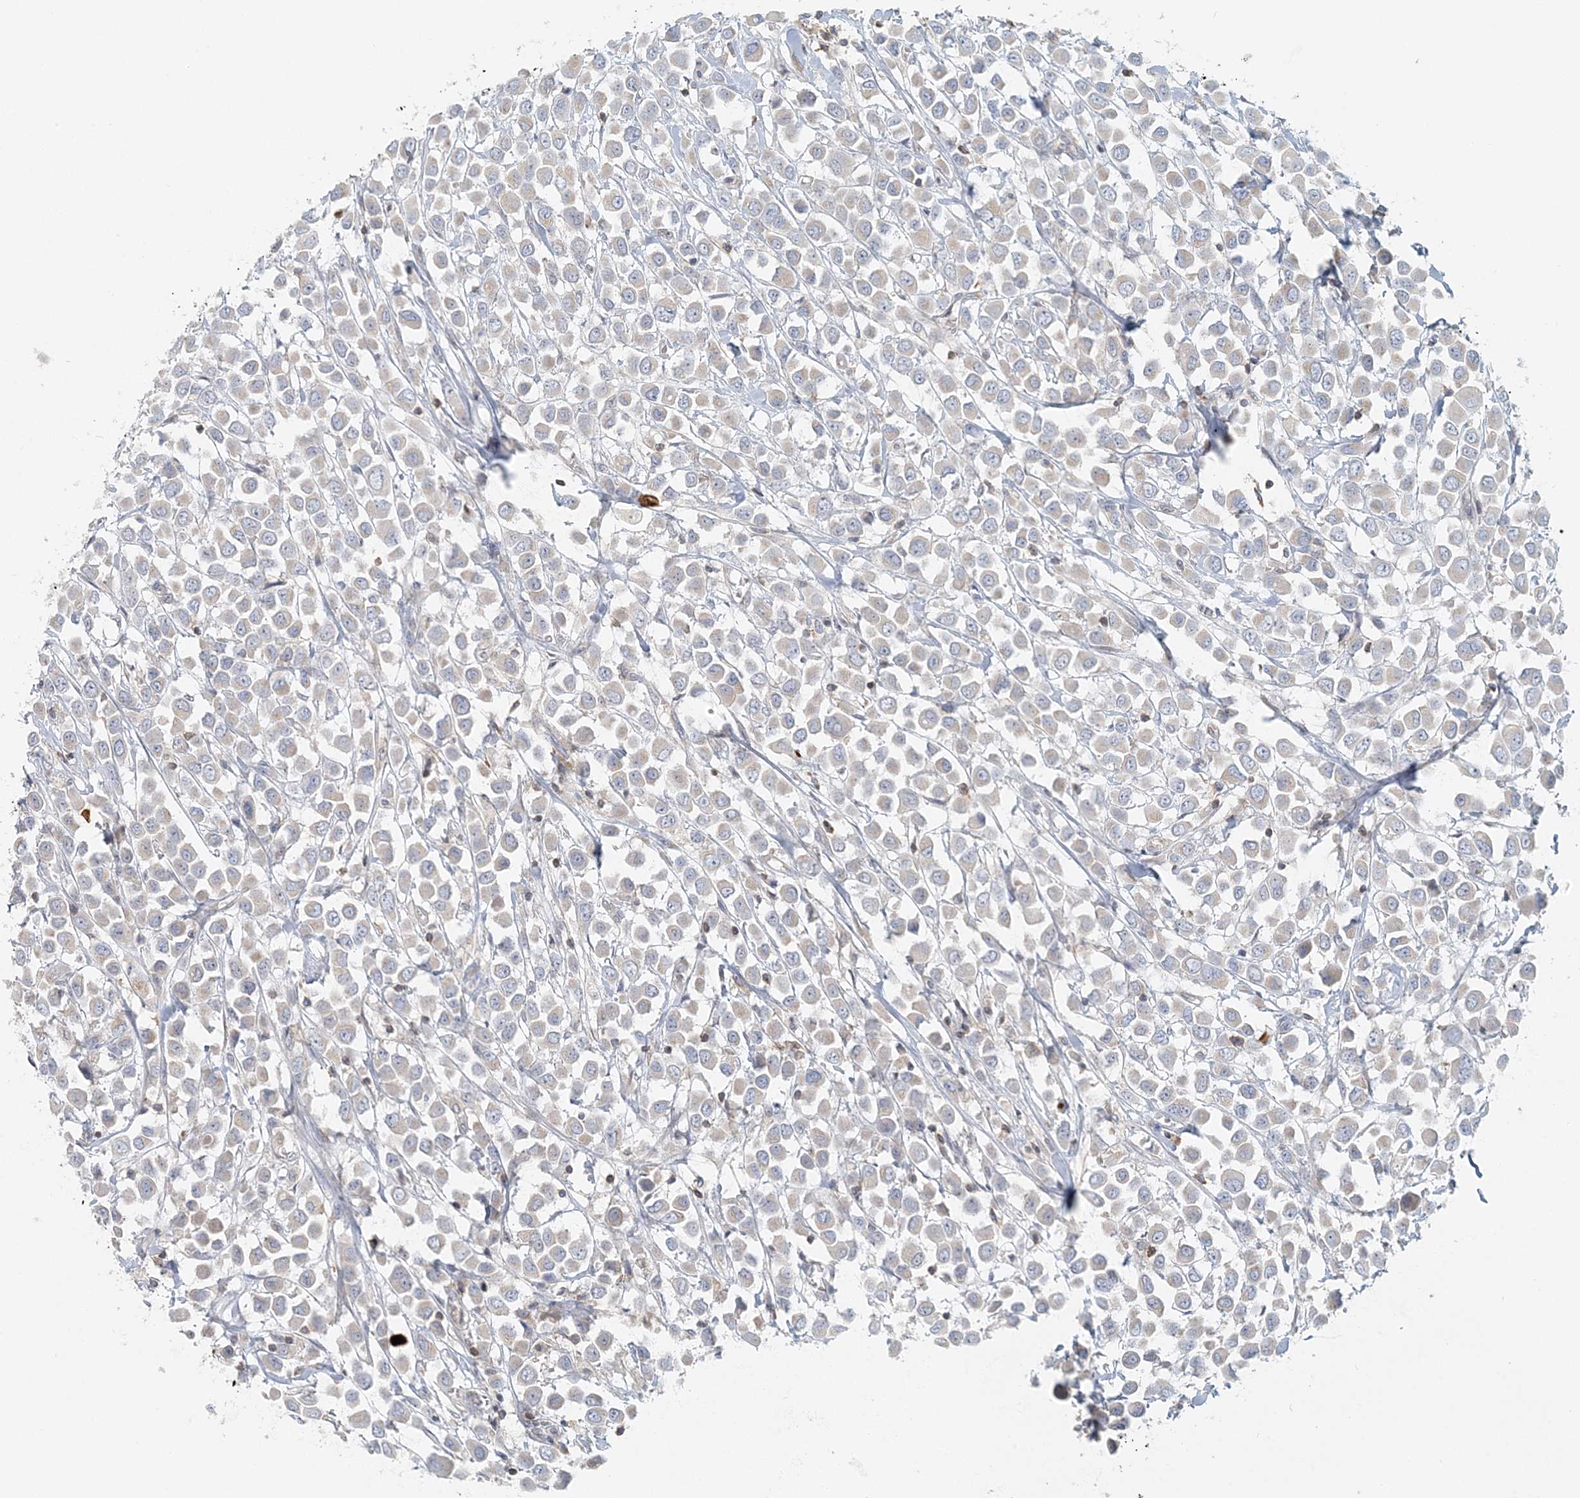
{"staining": {"intensity": "negative", "quantity": "none", "location": "none"}, "tissue": "breast cancer", "cell_type": "Tumor cells", "image_type": "cancer", "snomed": [{"axis": "morphology", "description": "Duct carcinoma"}, {"axis": "topography", "description": "Breast"}], "caption": "IHC histopathology image of breast cancer stained for a protein (brown), which reveals no positivity in tumor cells. (DAB immunohistochemistry (IHC), high magnification).", "gene": "NAA11", "patient": {"sex": "female", "age": 61}}